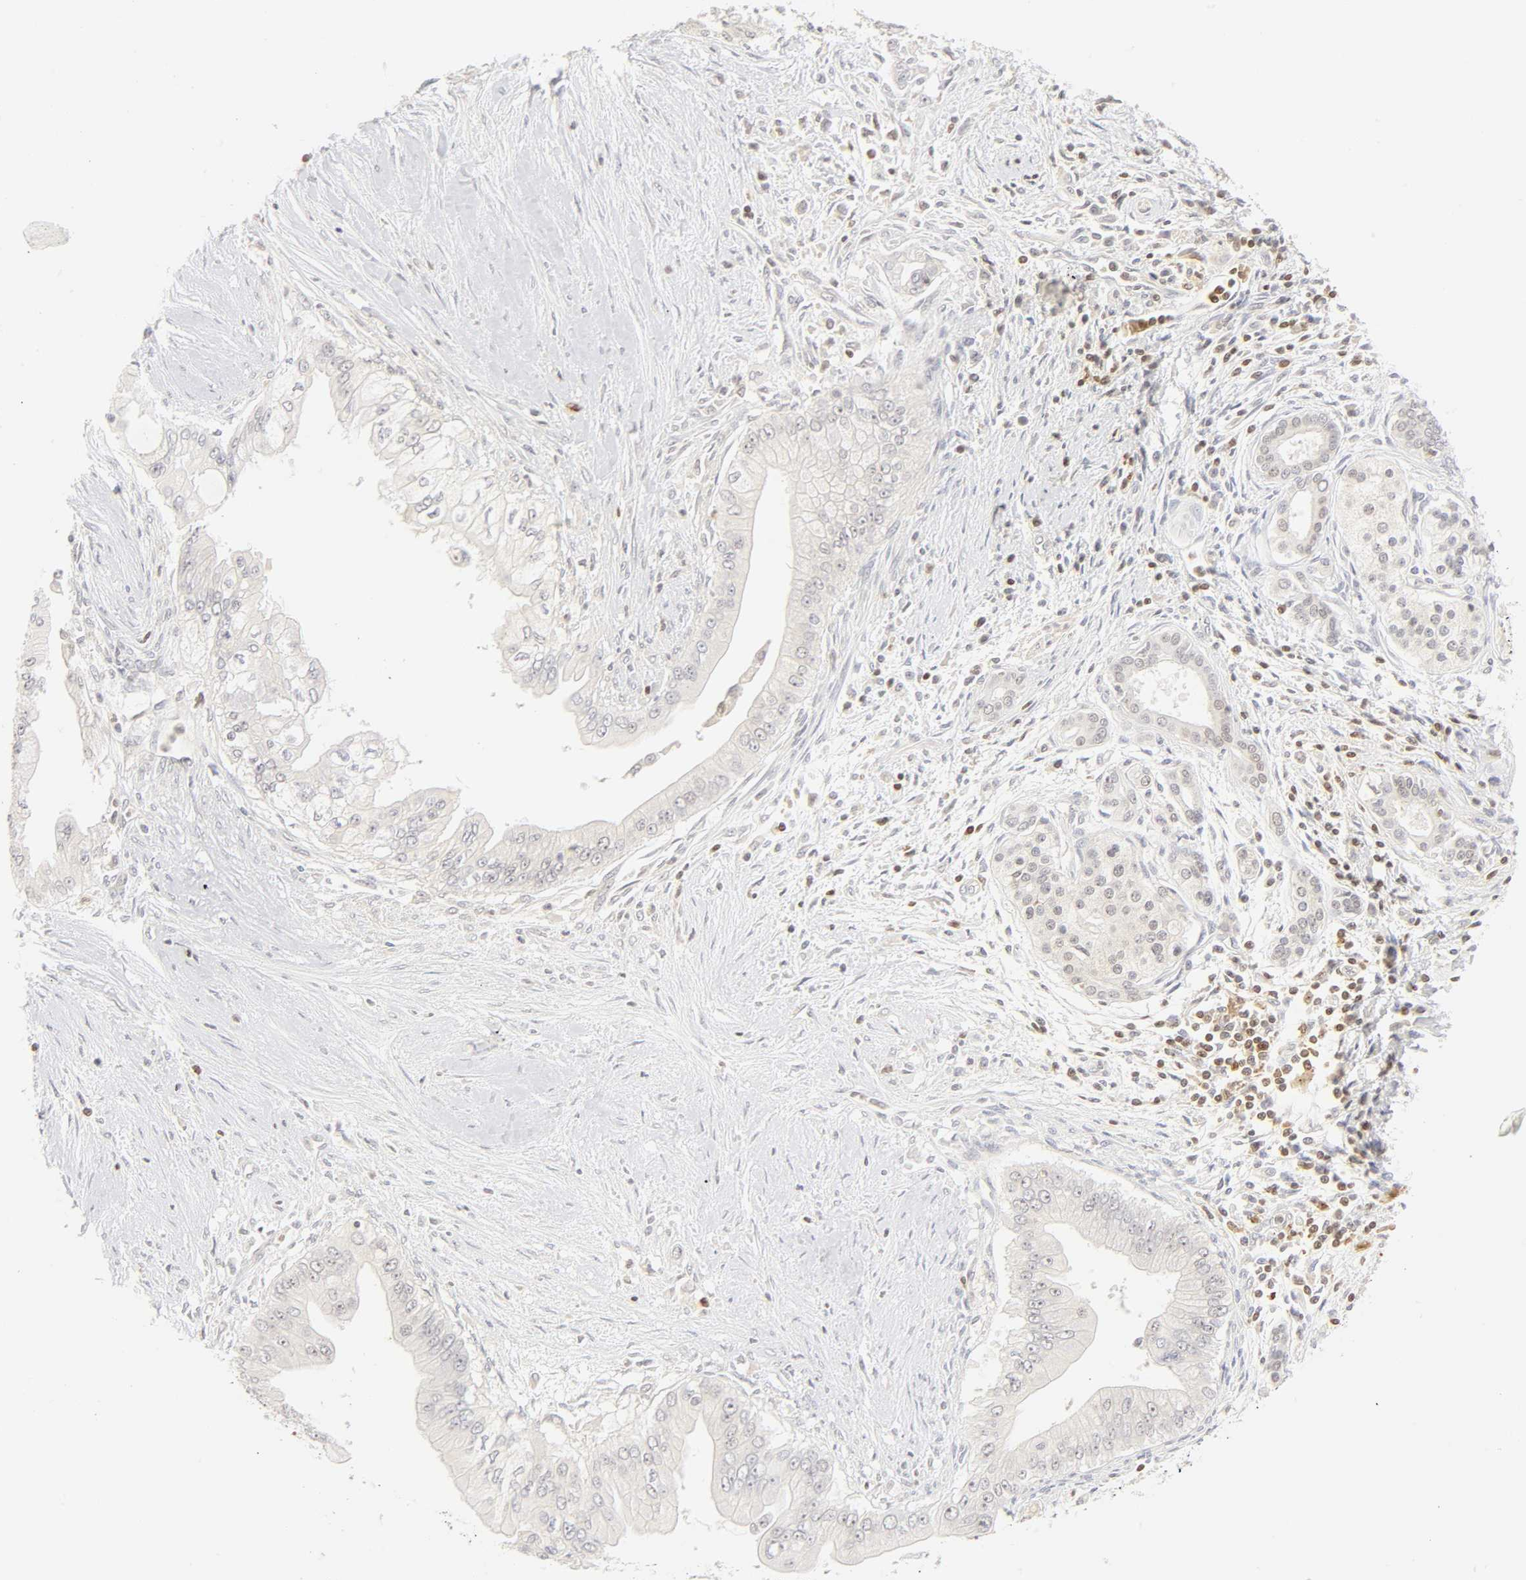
{"staining": {"intensity": "weak", "quantity": "25%-75%", "location": "cytoplasmic/membranous"}, "tissue": "pancreatic cancer", "cell_type": "Tumor cells", "image_type": "cancer", "snomed": [{"axis": "morphology", "description": "Adenocarcinoma, NOS"}, {"axis": "topography", "description": "Pancreas"}], "caption": "Approximately 25%-75% of tumor cells in pancreatic adenocarcinoma reveal weak cytoplasmic/membranous protein staining as visualized by brown immunohistochemical staining.", "gene": "KIF2A", "patient": {"sex": "male", "age": 59}}